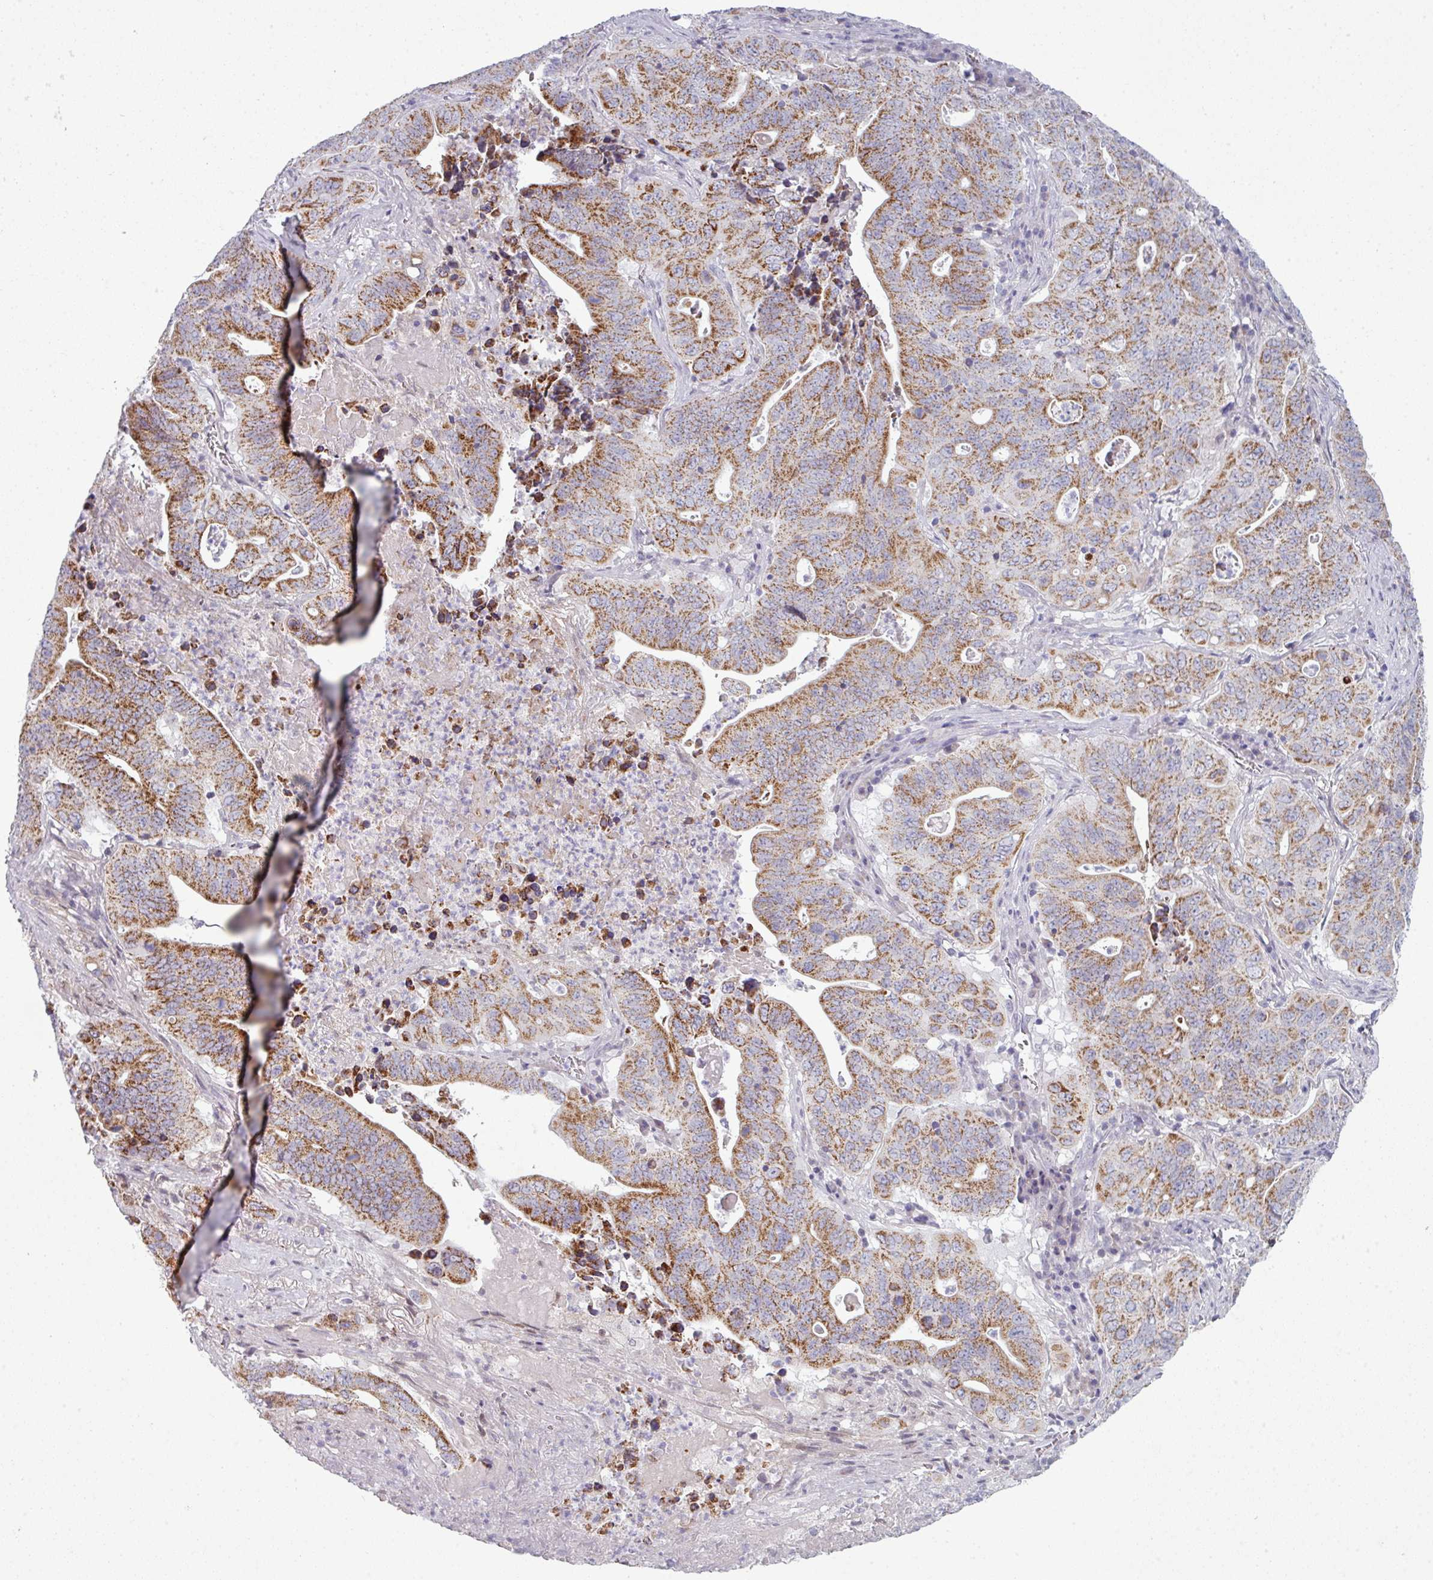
{"staining": {"intensity": "moderate", "quantity": ">75%", "location": "cytoplasmic/membranous"}, "tissue": "lung cancer", "cell_type": "Tumor cells", "image_type": "cancer", "snomed": [{"axis": "morphology", "description": "Adenocarcinoma, NOS"}, {"axis": "topography", "description": "Lung"}], "caption": "High-power microscopy captured an immunohistochemistry (IHC) image of lung cancer, revealing moderate cytoplasmic/membranous positivity in approximately >75% of tumor cells.", "gene": "ZNF615", "patient": {"sex": "female", "age": 60}}